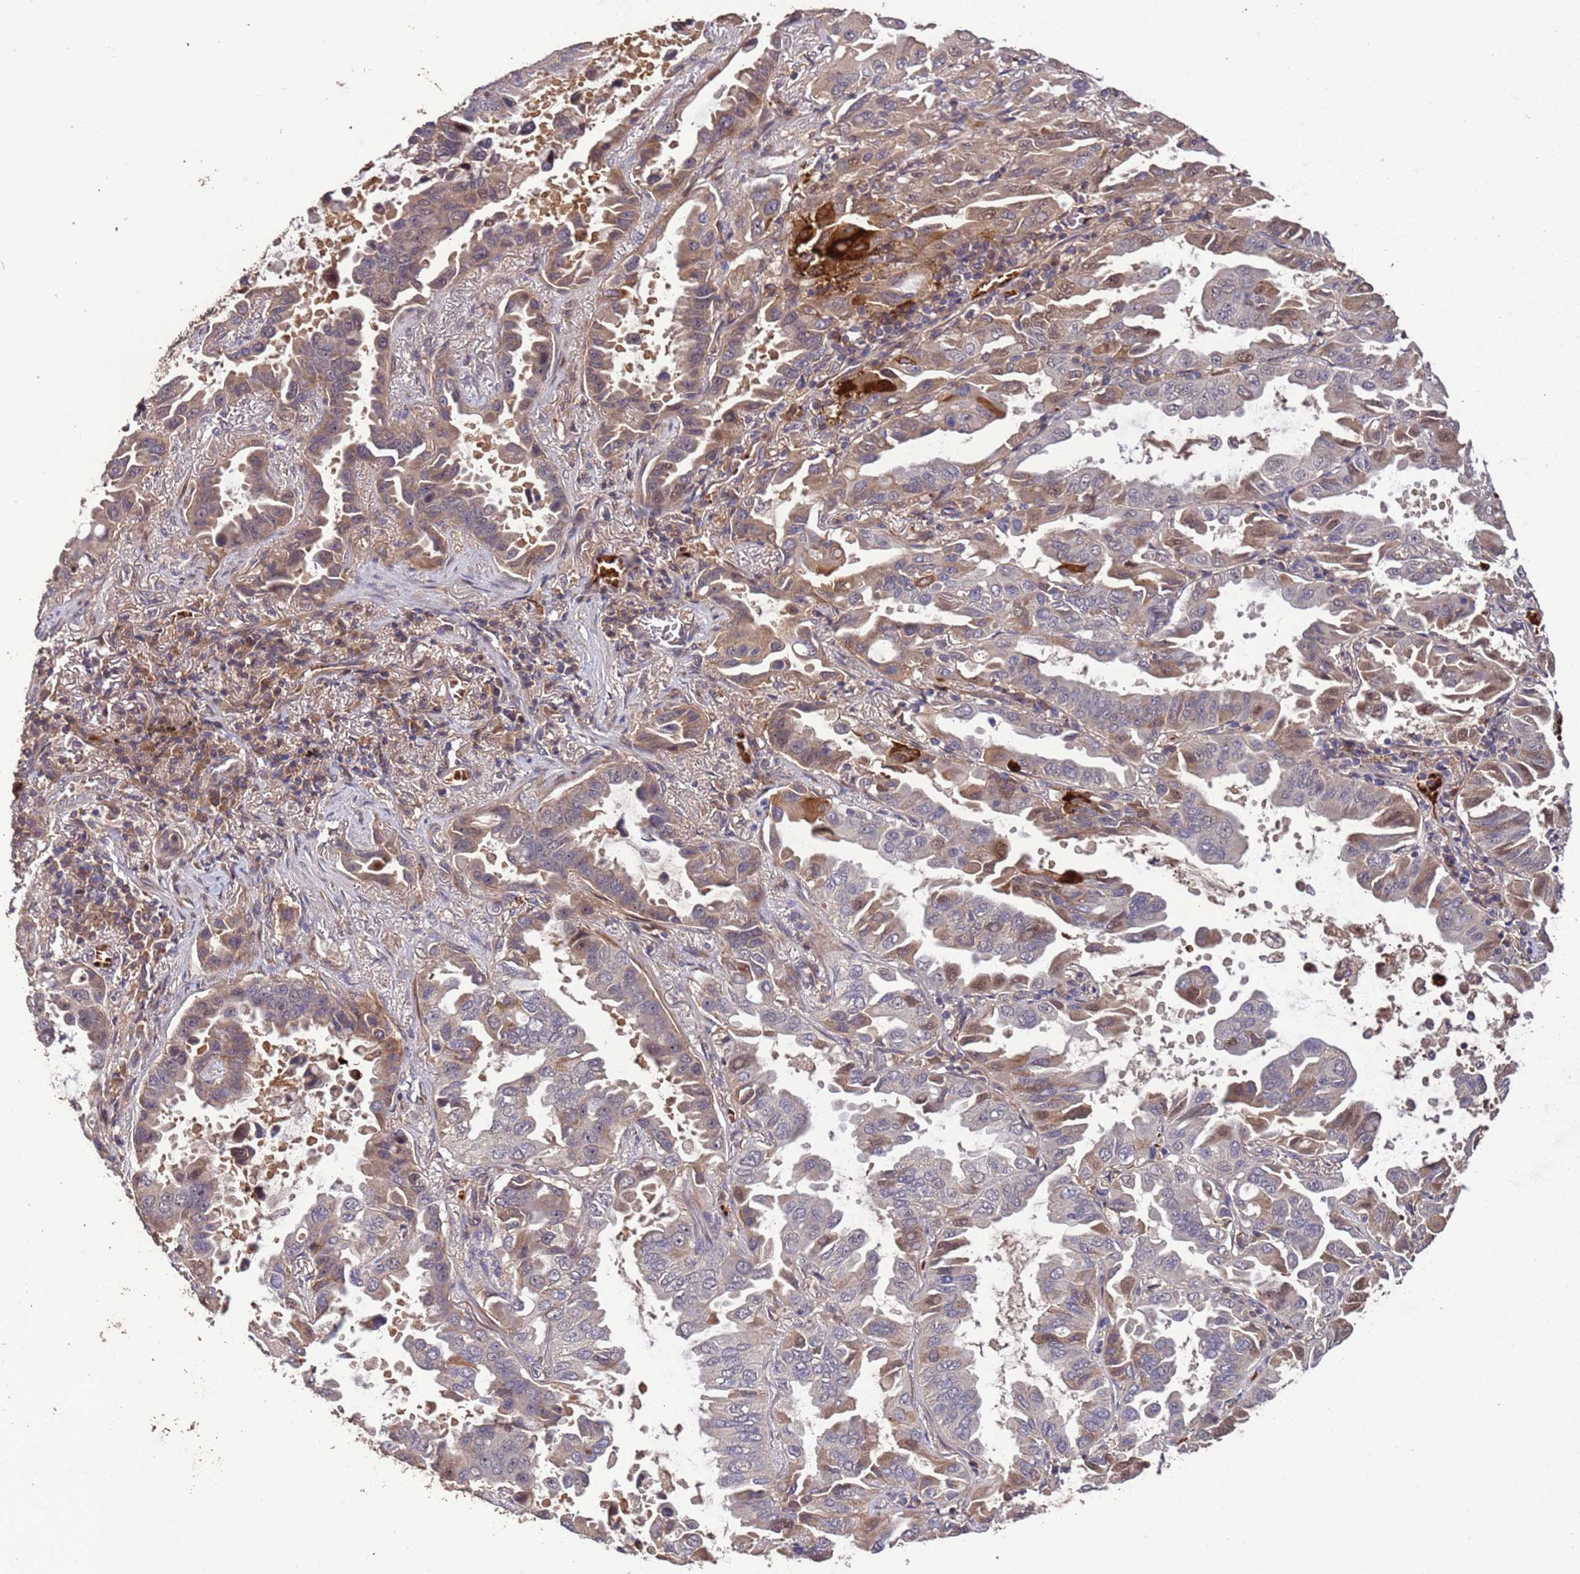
{"staining": {"intensity": "moderate", "quantity": "<25%", "location": "cytoplasmic/membranous,nuclear"}, "tissue": "lung cancer", "cell_type": "Tumor cells", "image_type": "cancer", "snomed": [{"axis": "morphology", "description": "Adenocarcinoma, NOS"}, {"axis": "topography", "description": "Lung"}], "caption": "Human lung cancer stained for a protein (brown) reveals moderate cytoplasmic/membranous and nuclear positive positivity in approximately <25% of tumor cells.", "gene": "CCDC184", "patient": {"sex": "male", "age": 64}}